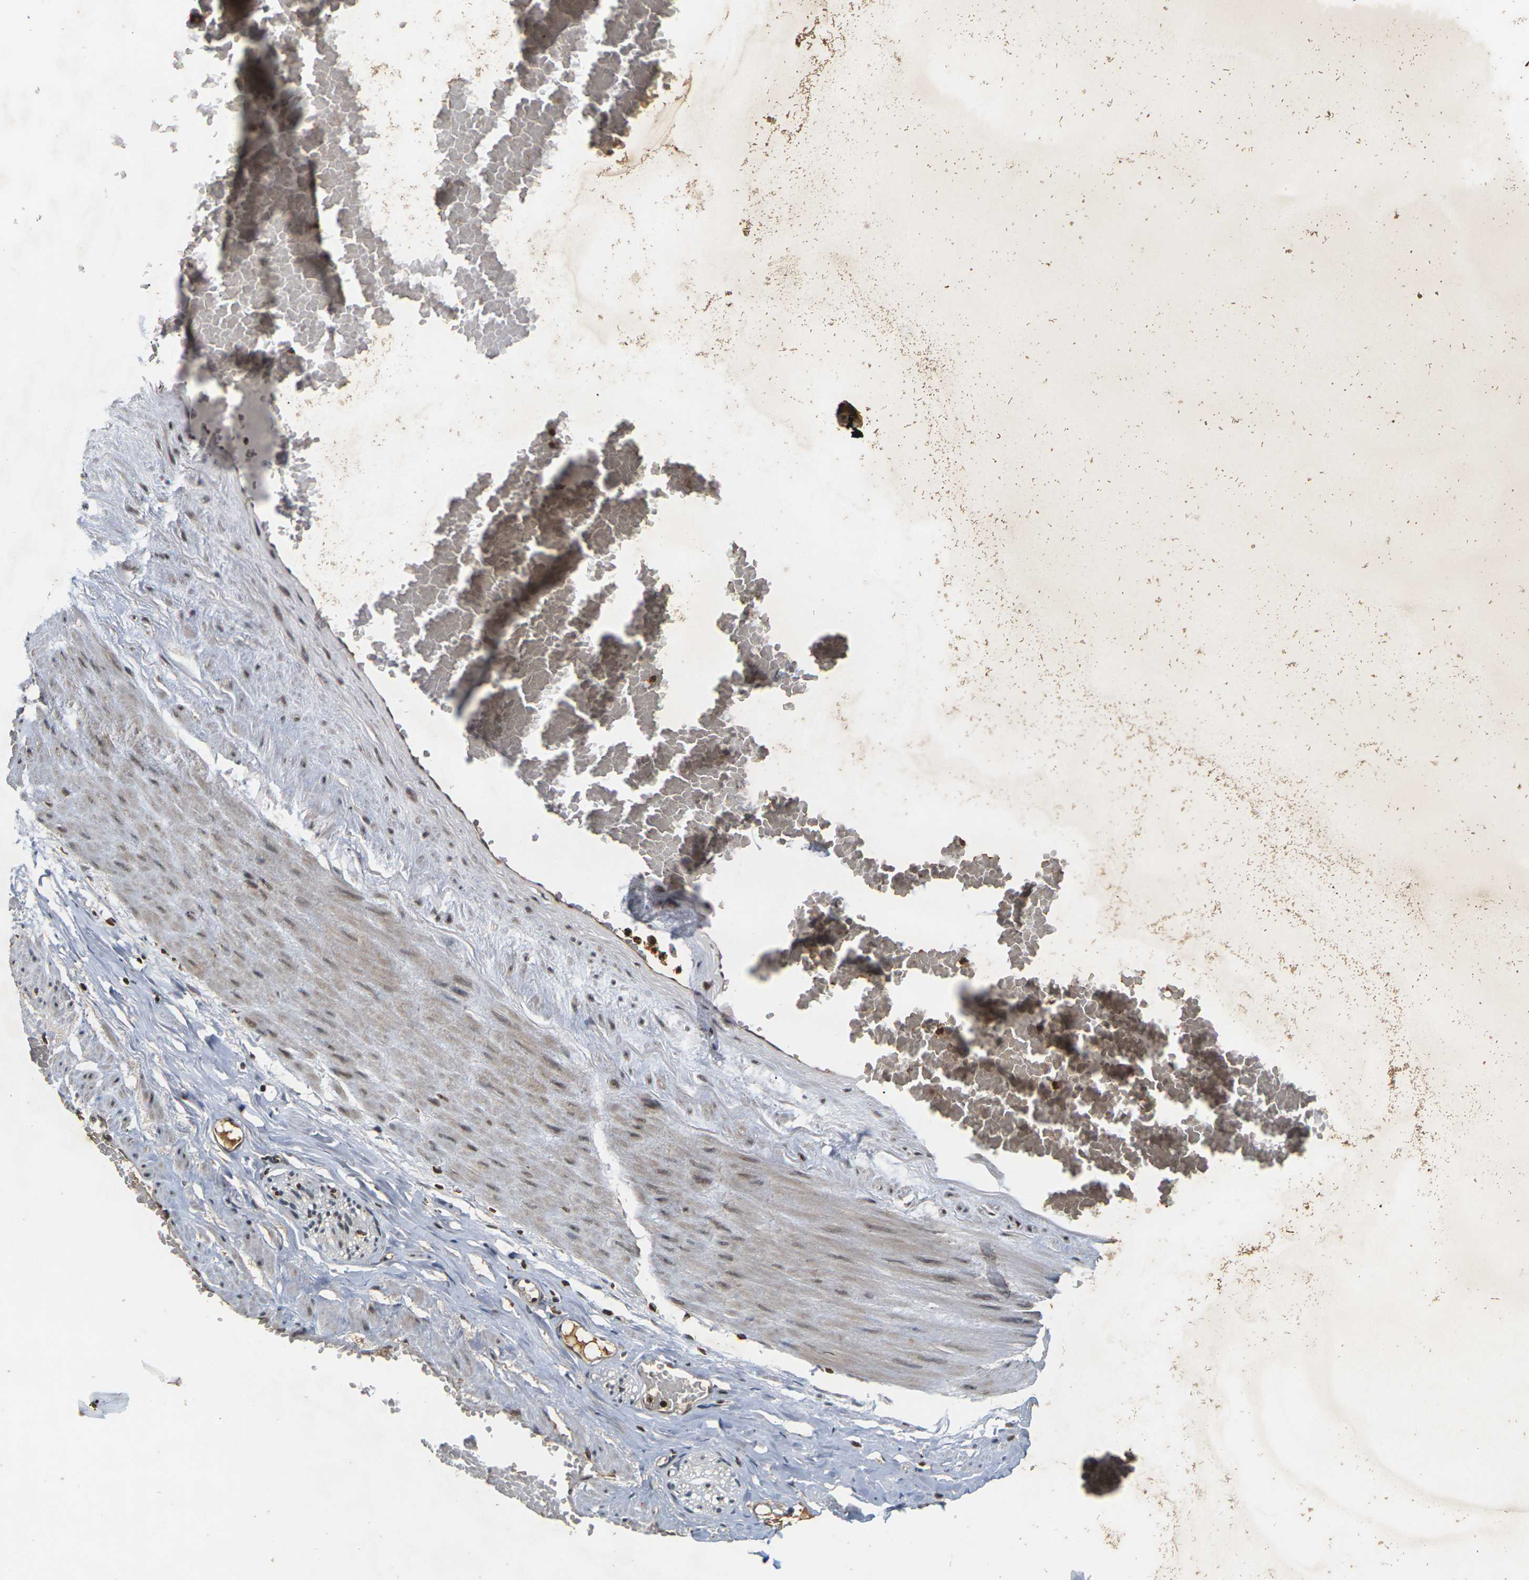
{"staining": {"intensity": "moderate", "quantity": ">75%", "location": "nuclear"}, "tissue": "adipose tissue", "cell_type": "Adipocytes", "image_type": "normal", "snomed": [{"axis": "morphology", "description": "Normal tissue, NOS"}, {"axis": "topography", "description": "Soft tissue"}, {"axis": "topography", "description": "Vascular tissue"}], "caption": "Moderate nuclear expression for a protein is present in approximately >75% of adipocytes of benign adipose tissue using immunohistochemistry.", "gene": "NELFA", "patient": {"sex": "female", "age": 35}}